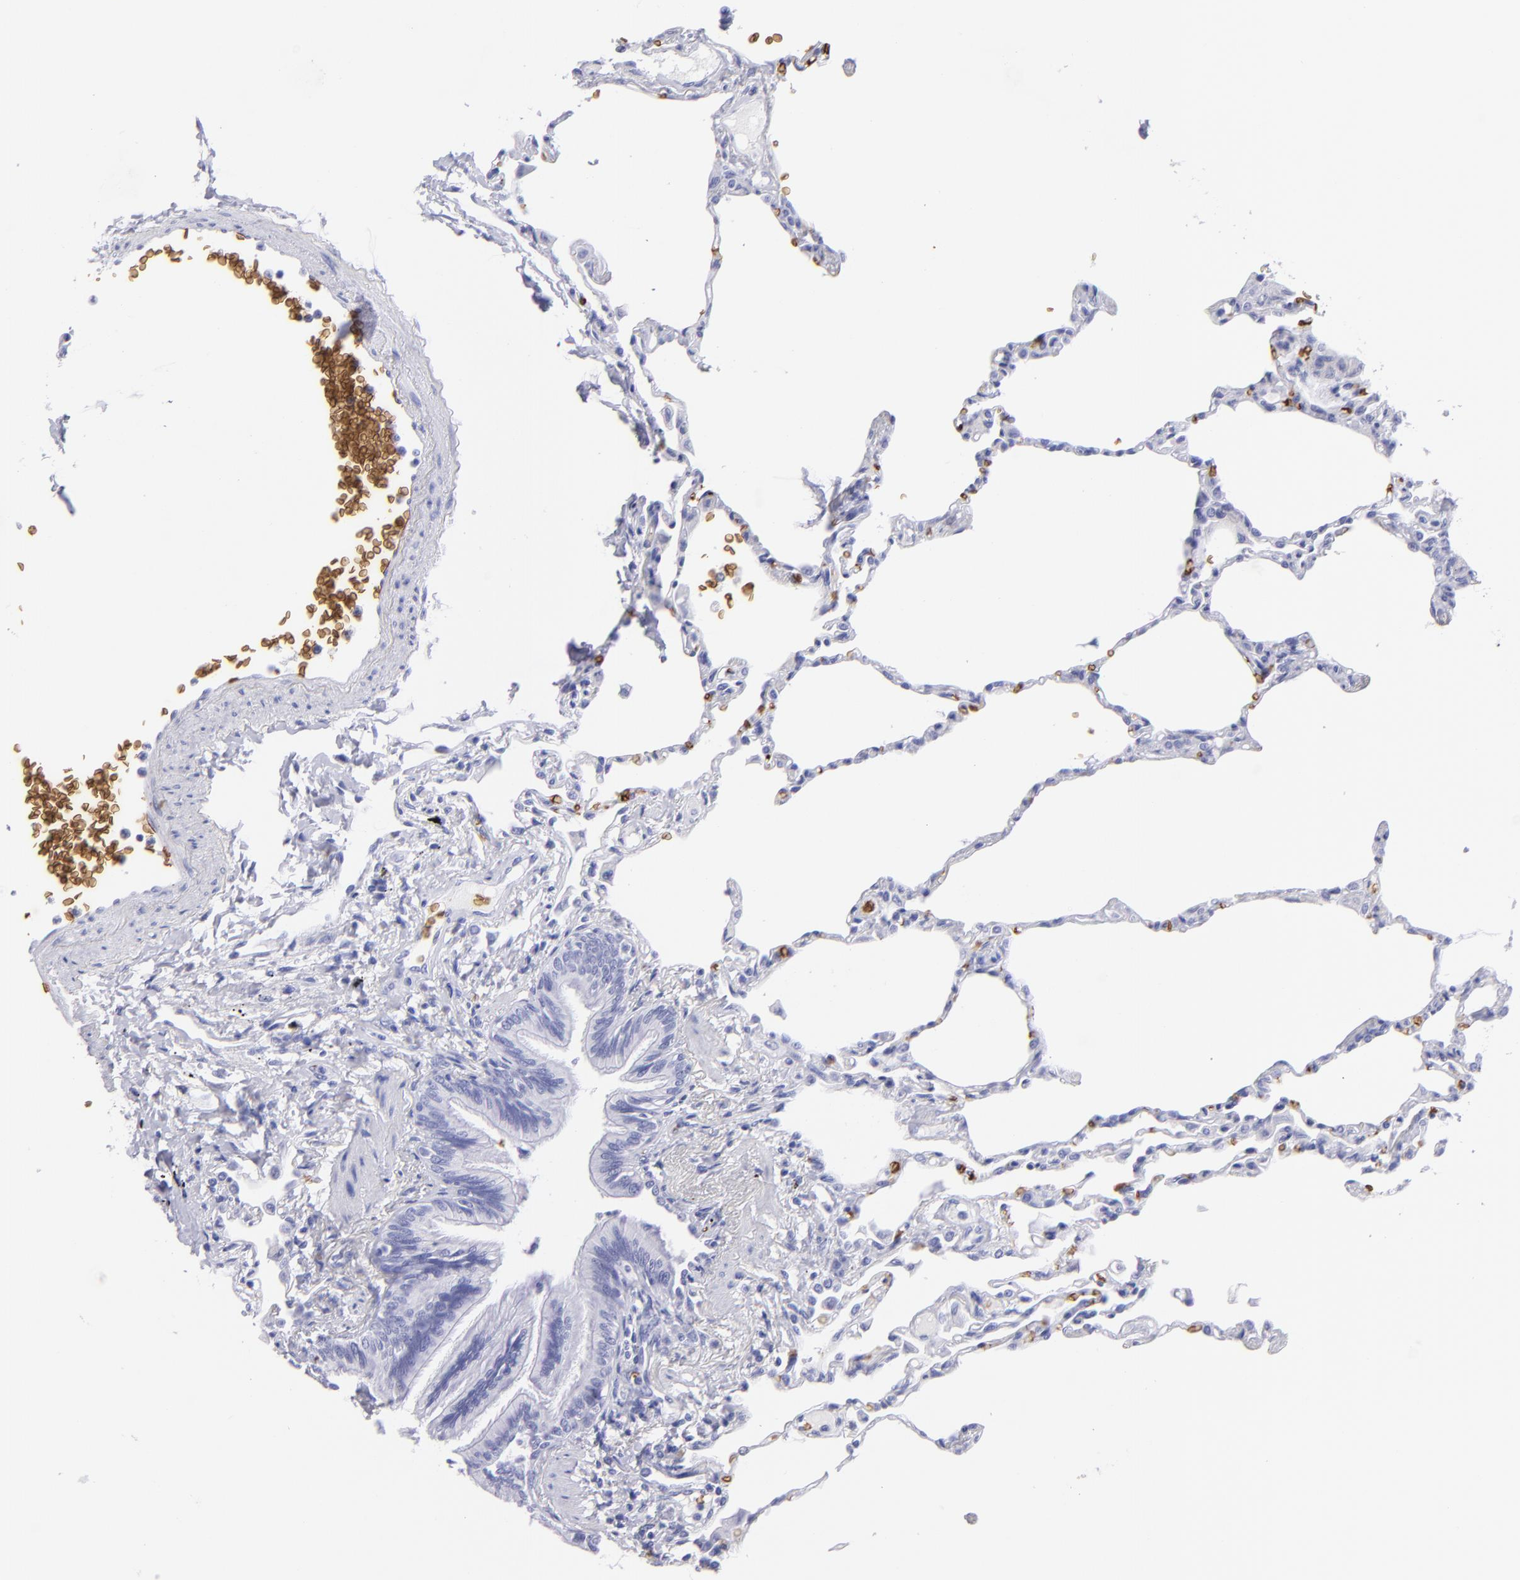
{"staining": {"intensity": "negative", "quantity": "none", "location": "none"}, "tissue": "lung", "cell_type": "Alveolar cells", "image_type": "normal", "snomed": [{"axis": "morphology", "description": "Normal tissue, NOS"}, {"axis": "topography", "description": "Lung"}], "caption": "IHC histopathology image of benign lung stained for a protein (brown), which demonstrates no expression in alveolar cells. Brightfield microscopy of immunohistochemistry (IHC) stained with DAB (brown) and hematoxylin (blue), captured at high magnification.", "gene": "GYPA", "patient": {"sex": "female", "age": 49}}